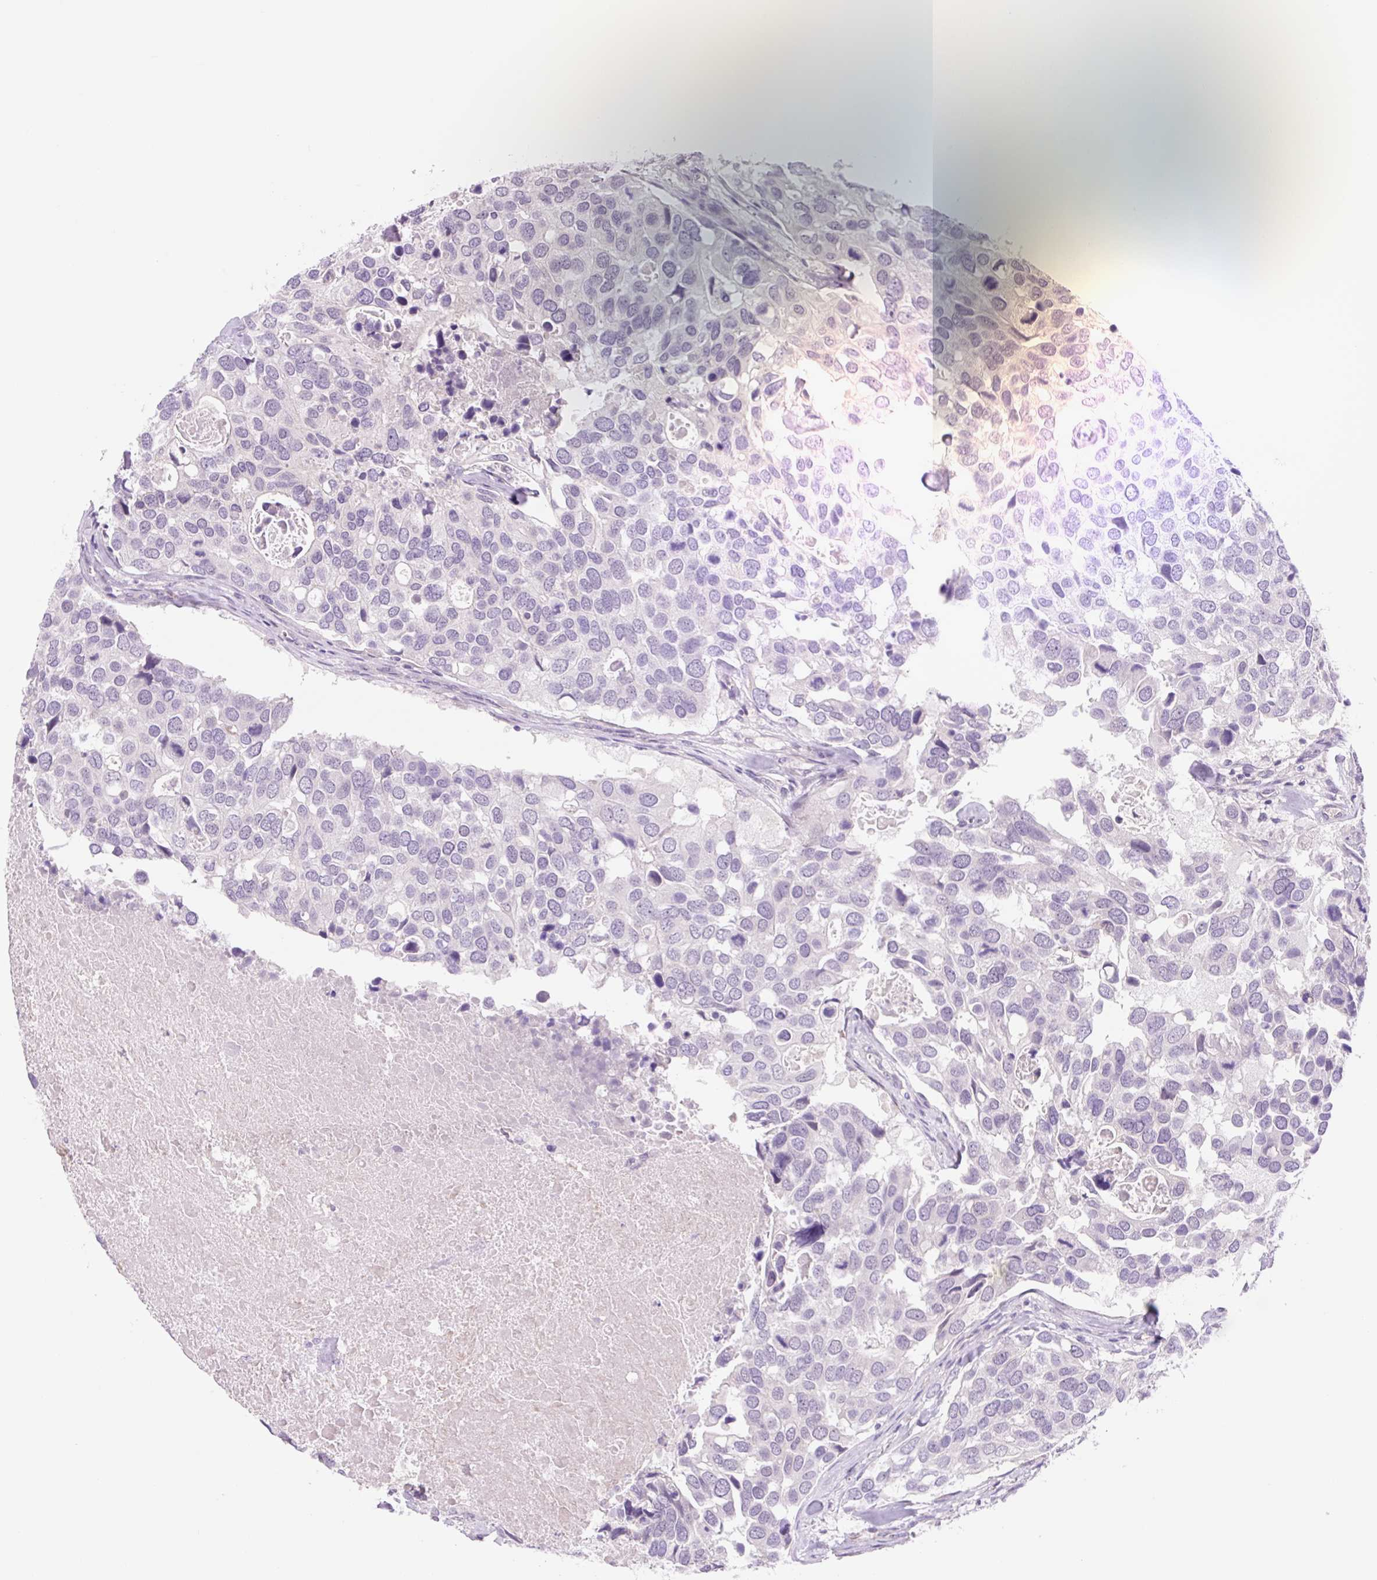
{"staining": {"intensity": "negative", "quantity": "none", "location": "none"}, "tissue": "breast cancer", "cell_type": "Tumor cells", "image_type": "cancer", "snomed": [{"axis": "morphology", "description": "Duct carcinoma"}, {"axis": "topography", "description": "Breast"}], "caption": "Immunohistochemistry of invasive ductal carcinoma (breast) exhibits no staining in tumor cells. (Stains: DAB IHC with hematoxylin counter stain, Microscopy: brightfield microscopy at high magnification).", "gene": "CELF6", "patient": {"sex": "female", "age": 83}}